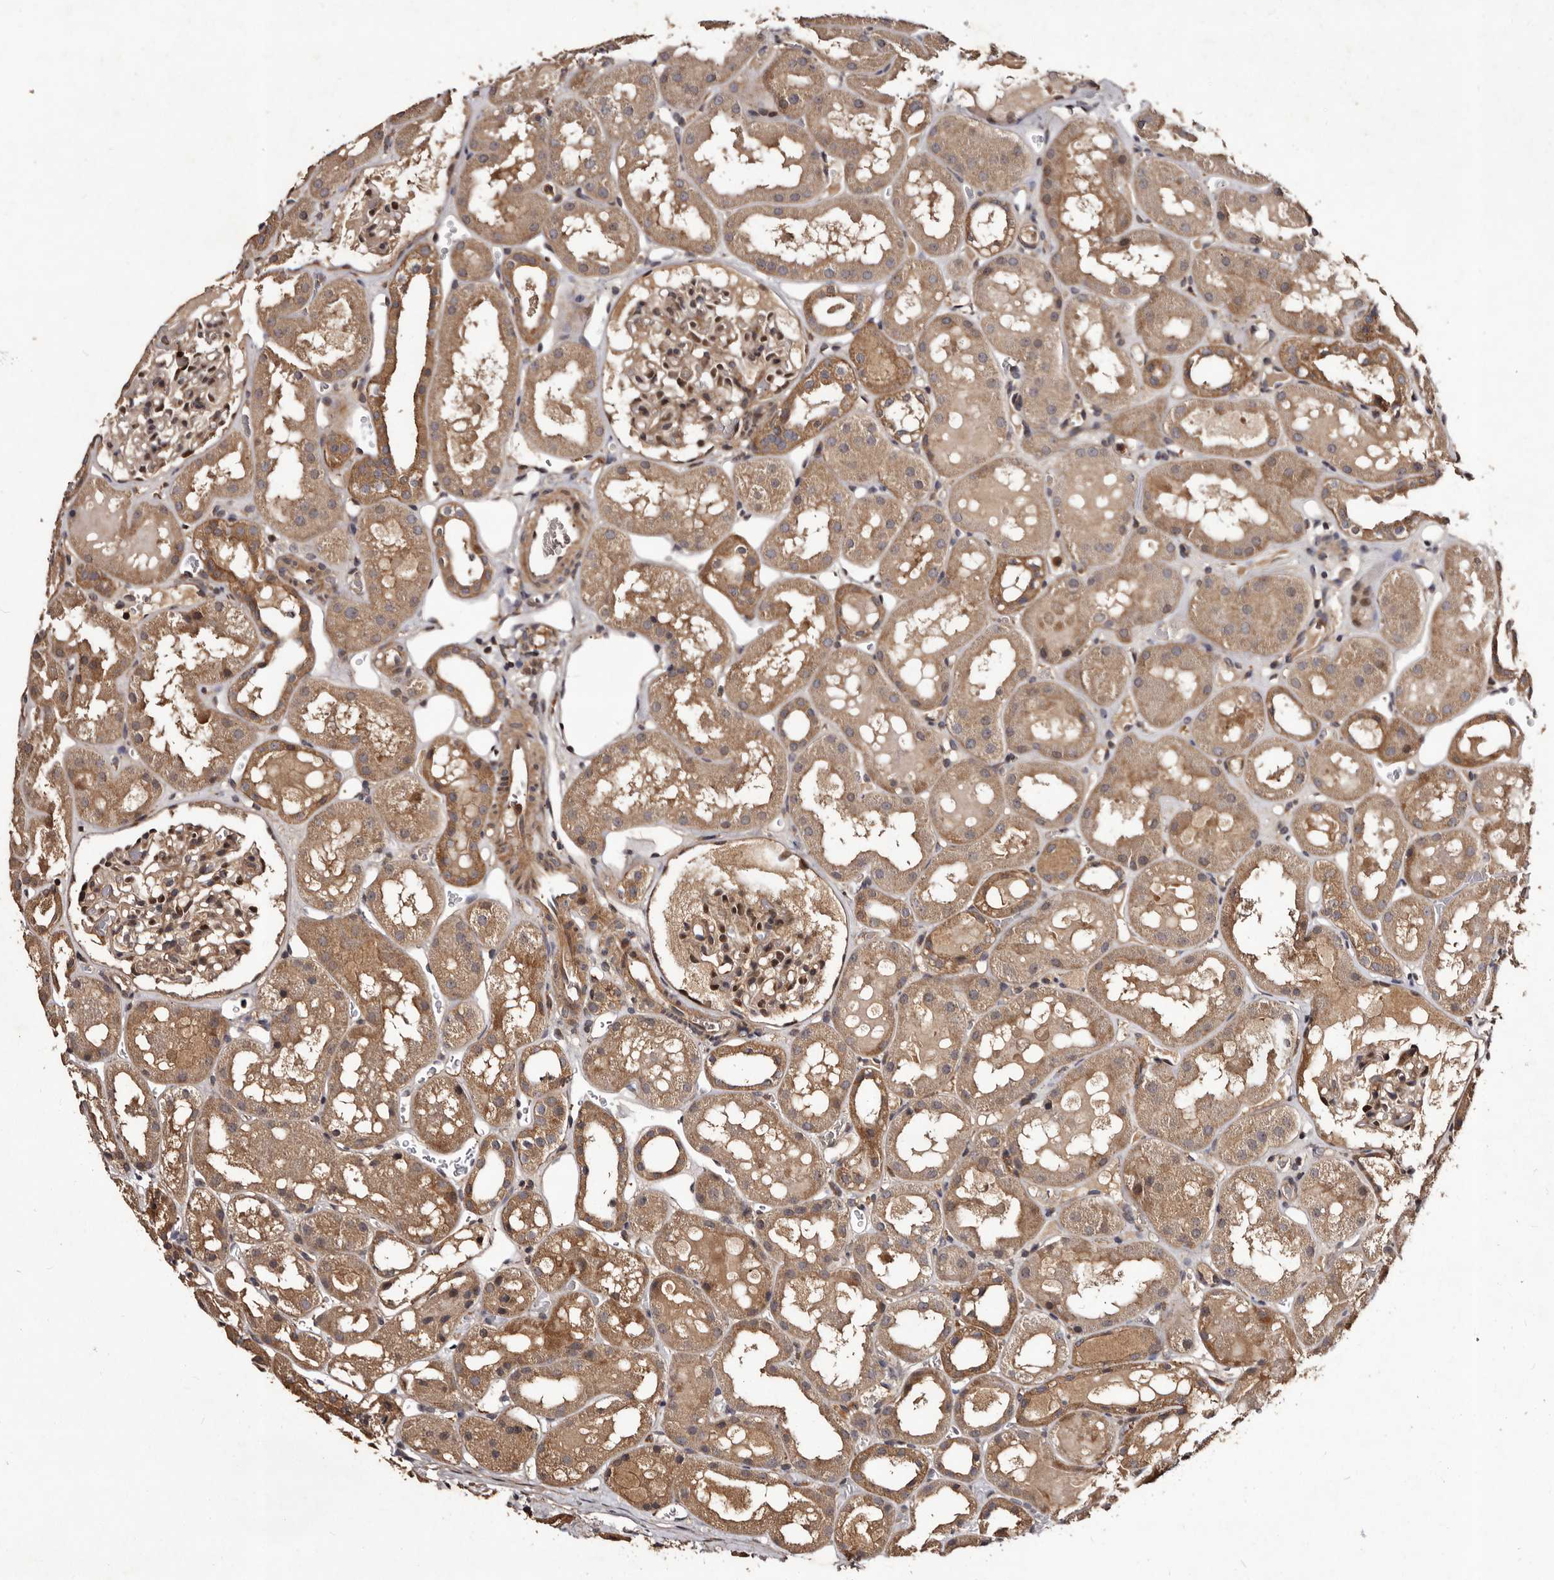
{"staining": {"intensity": "moderate", "quantity": "25%-75%", "location": "cytoplasmic/membranous"}, "tissue": "kidney", "cell_type": "Cells in glomeruli", "image_type": "normal", "snomed": [{"axis": "morphology", "description": "Normal tissue, NOS"}, {"axis": "topography", "description": "Kidney"}, {"axis": "topography", "description": "Urinary bladder"}], "caption": "There is medium levels of moderate cytoplasmic/membranous positivity in cells in glomeruli of normal kidney, as demonstrated by immunohistochemical staining (brown color).", "gene": "MKRN3", "patient": {"sex": "male", "age": 16}}